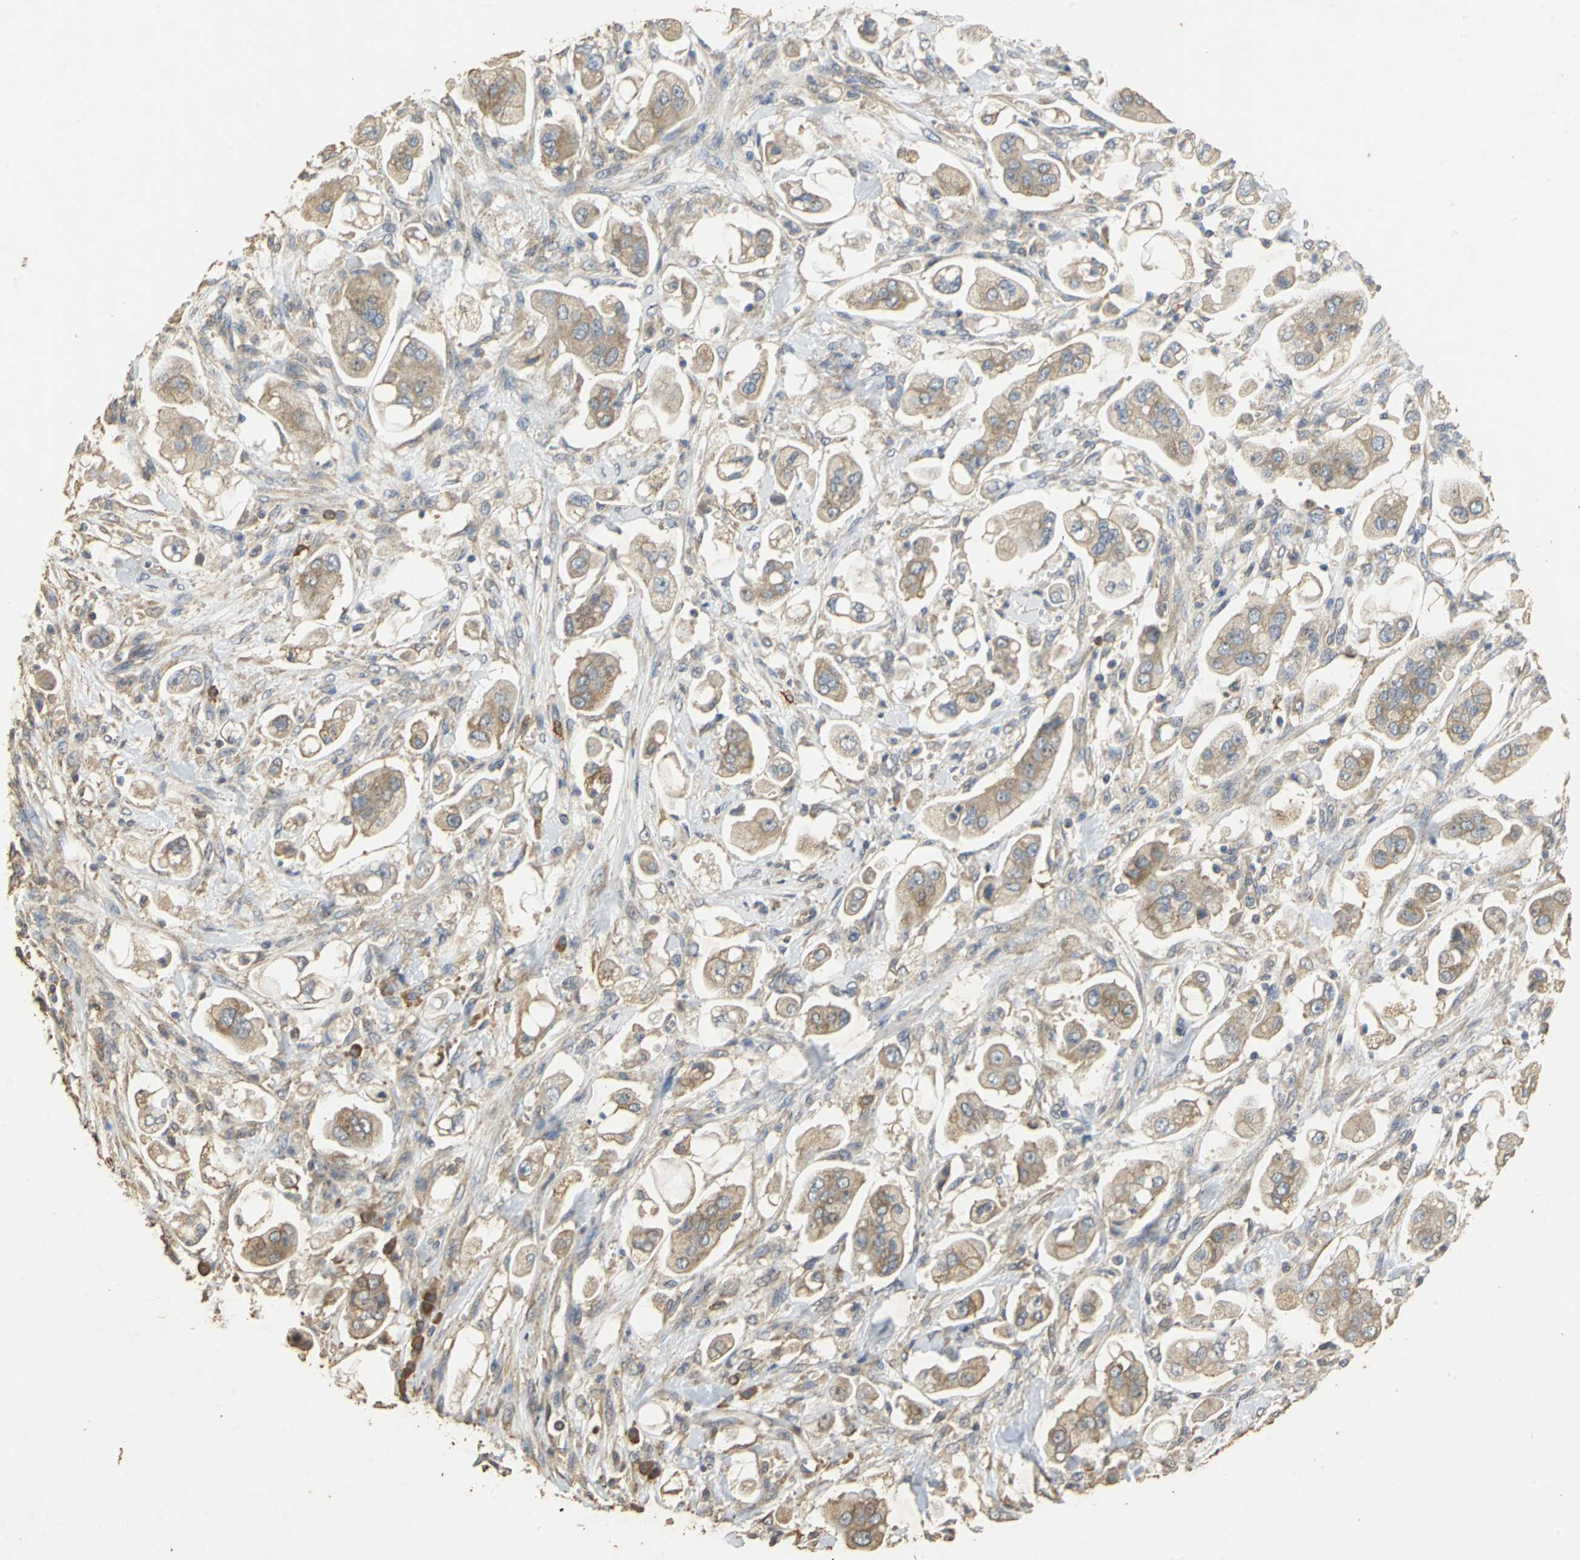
{"staining": {"intensity": "weak", "quantity": "25%-75%", "location": "cytoplasmic/membranous"}, "tissue": "stomach cancer", "cell_type": "Tumor cells", "image_type": "cancer", "snomed": [{"axis": "morphology", "description": "Adenocarcinoma, NOS"}, {"axis": "topography", "description": "Stomach"}], "caption": "Approximately 25%-75% of tumor cells in human stomach cancer demonstrate weak cytoplasmic/membranous protein staining as visualized by brown immunohistochemical staining.", "gene": "ACSL4", "patient": {"sex": "male", "age": 62}}